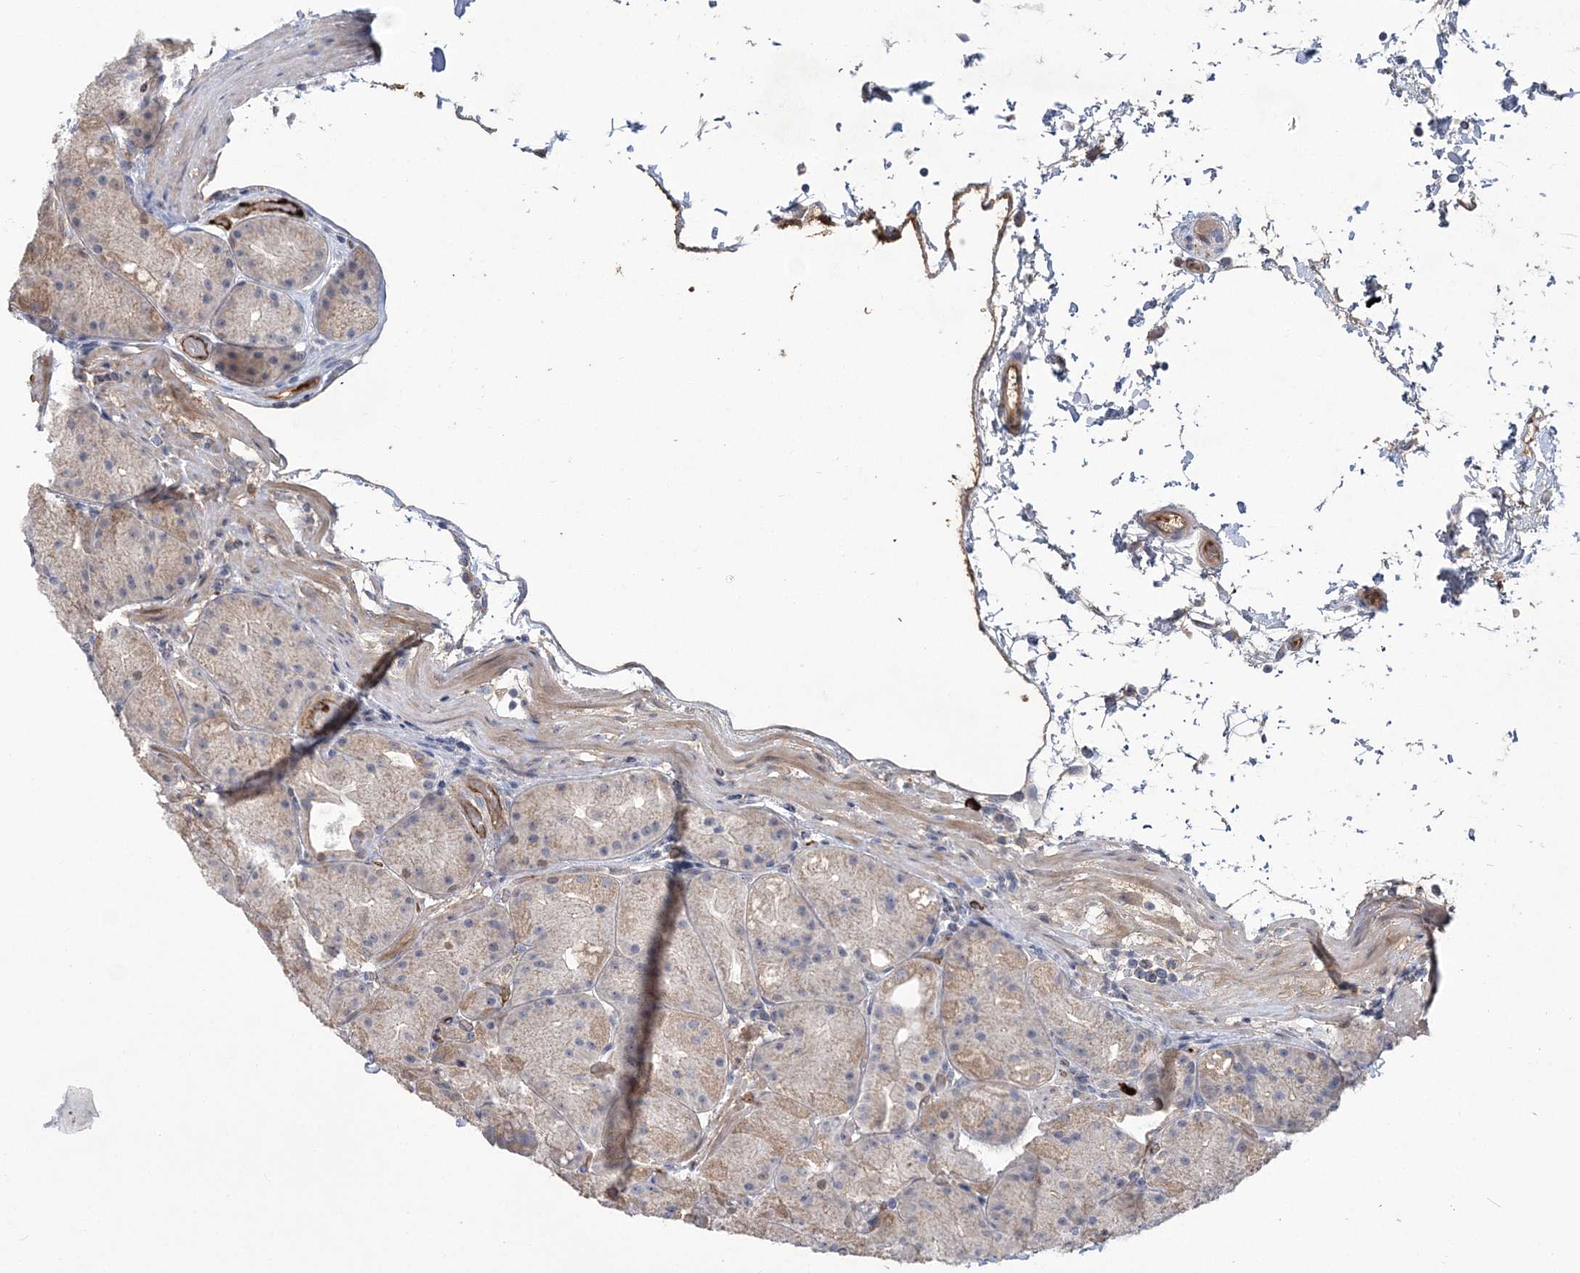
{"staining": {"intensity": "moderate", "quantity": "25%-75%", "location": "cytoplasmic/membranous"}, "tissue": "stomach", "cell_type": "Glandular cells", "image_type": "normal", "snomed": [{"axis": "morphology", "description": "Normal tissue, NOS"}, {"axis": "topography", "description": "Stomach, upper"}, {"axis": "topography", "description": "Stomach"}], "caption": "A brown stain labels moderate cytoplasmic/membranous positivity of a protein in glandular cells of benign stomach. (DAB (3,3'-diaminobenzidine) IHC, brown staining for protein, blue staining for nuclei).", "gene": "WBP1L", "patient": {"sex": "male", "age": 48}}